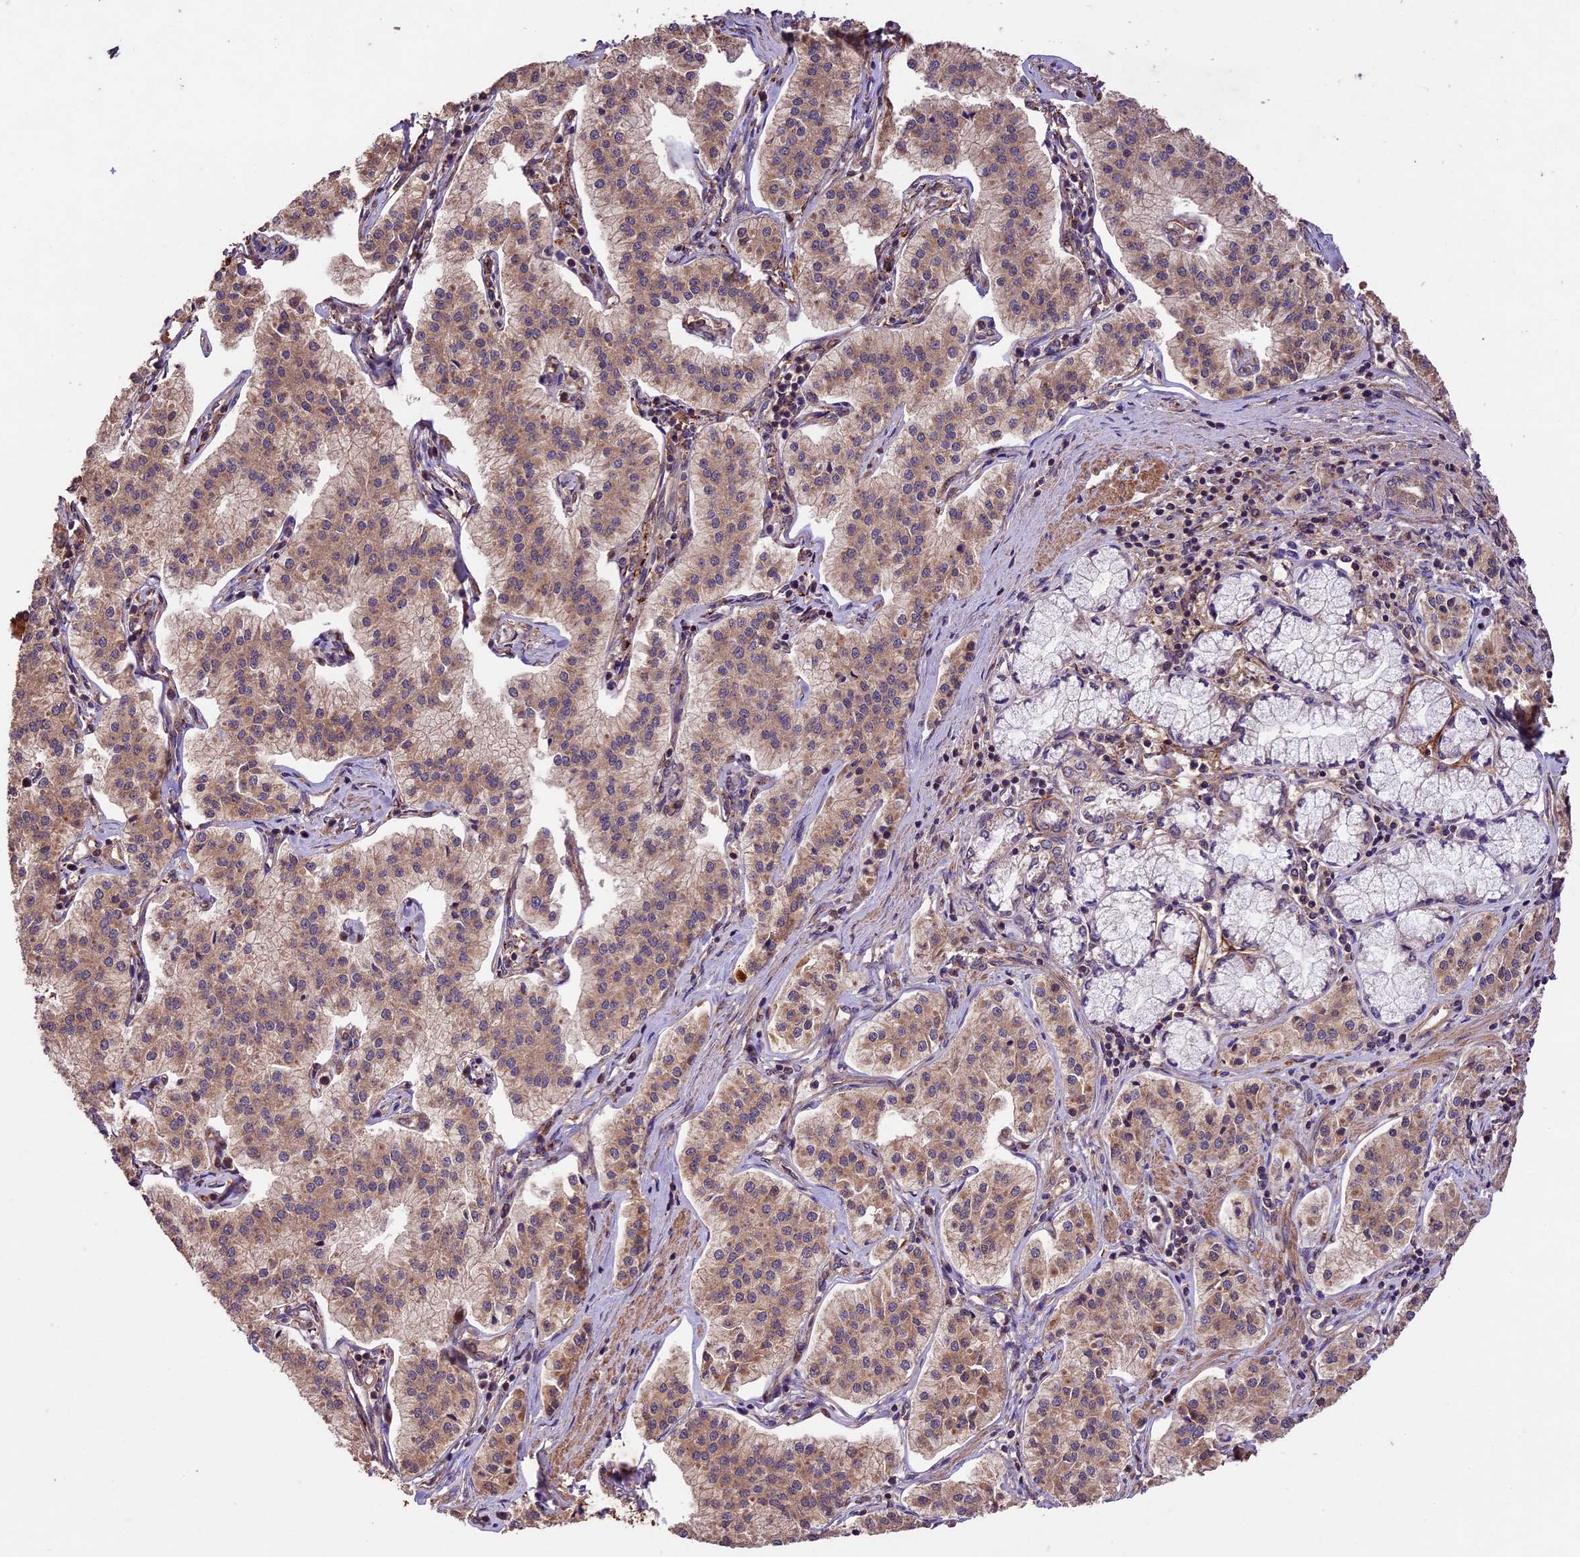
{"staining": {"intensity": "weak", "quantity": ">75%", "location": "cytoplasmic/membranous"}, "tissue": "pancreatic cancer", "cell_type": "Tumor cells", "image_type": "cancer", "snomed": [{"axis": "morphology", "description": "Adenocarcinoma, NOS"}, {"axis": "topography", "description": "Pancreas"}], "caption": "Immunohistochemical staining of pancreatic cancer reveals low levels of weak cytoplasmic/membranous protein positivity in approximately >75% of tumor cells.", "gene": "CRLF1", "patient": {"sex": "female", "age": 50}}